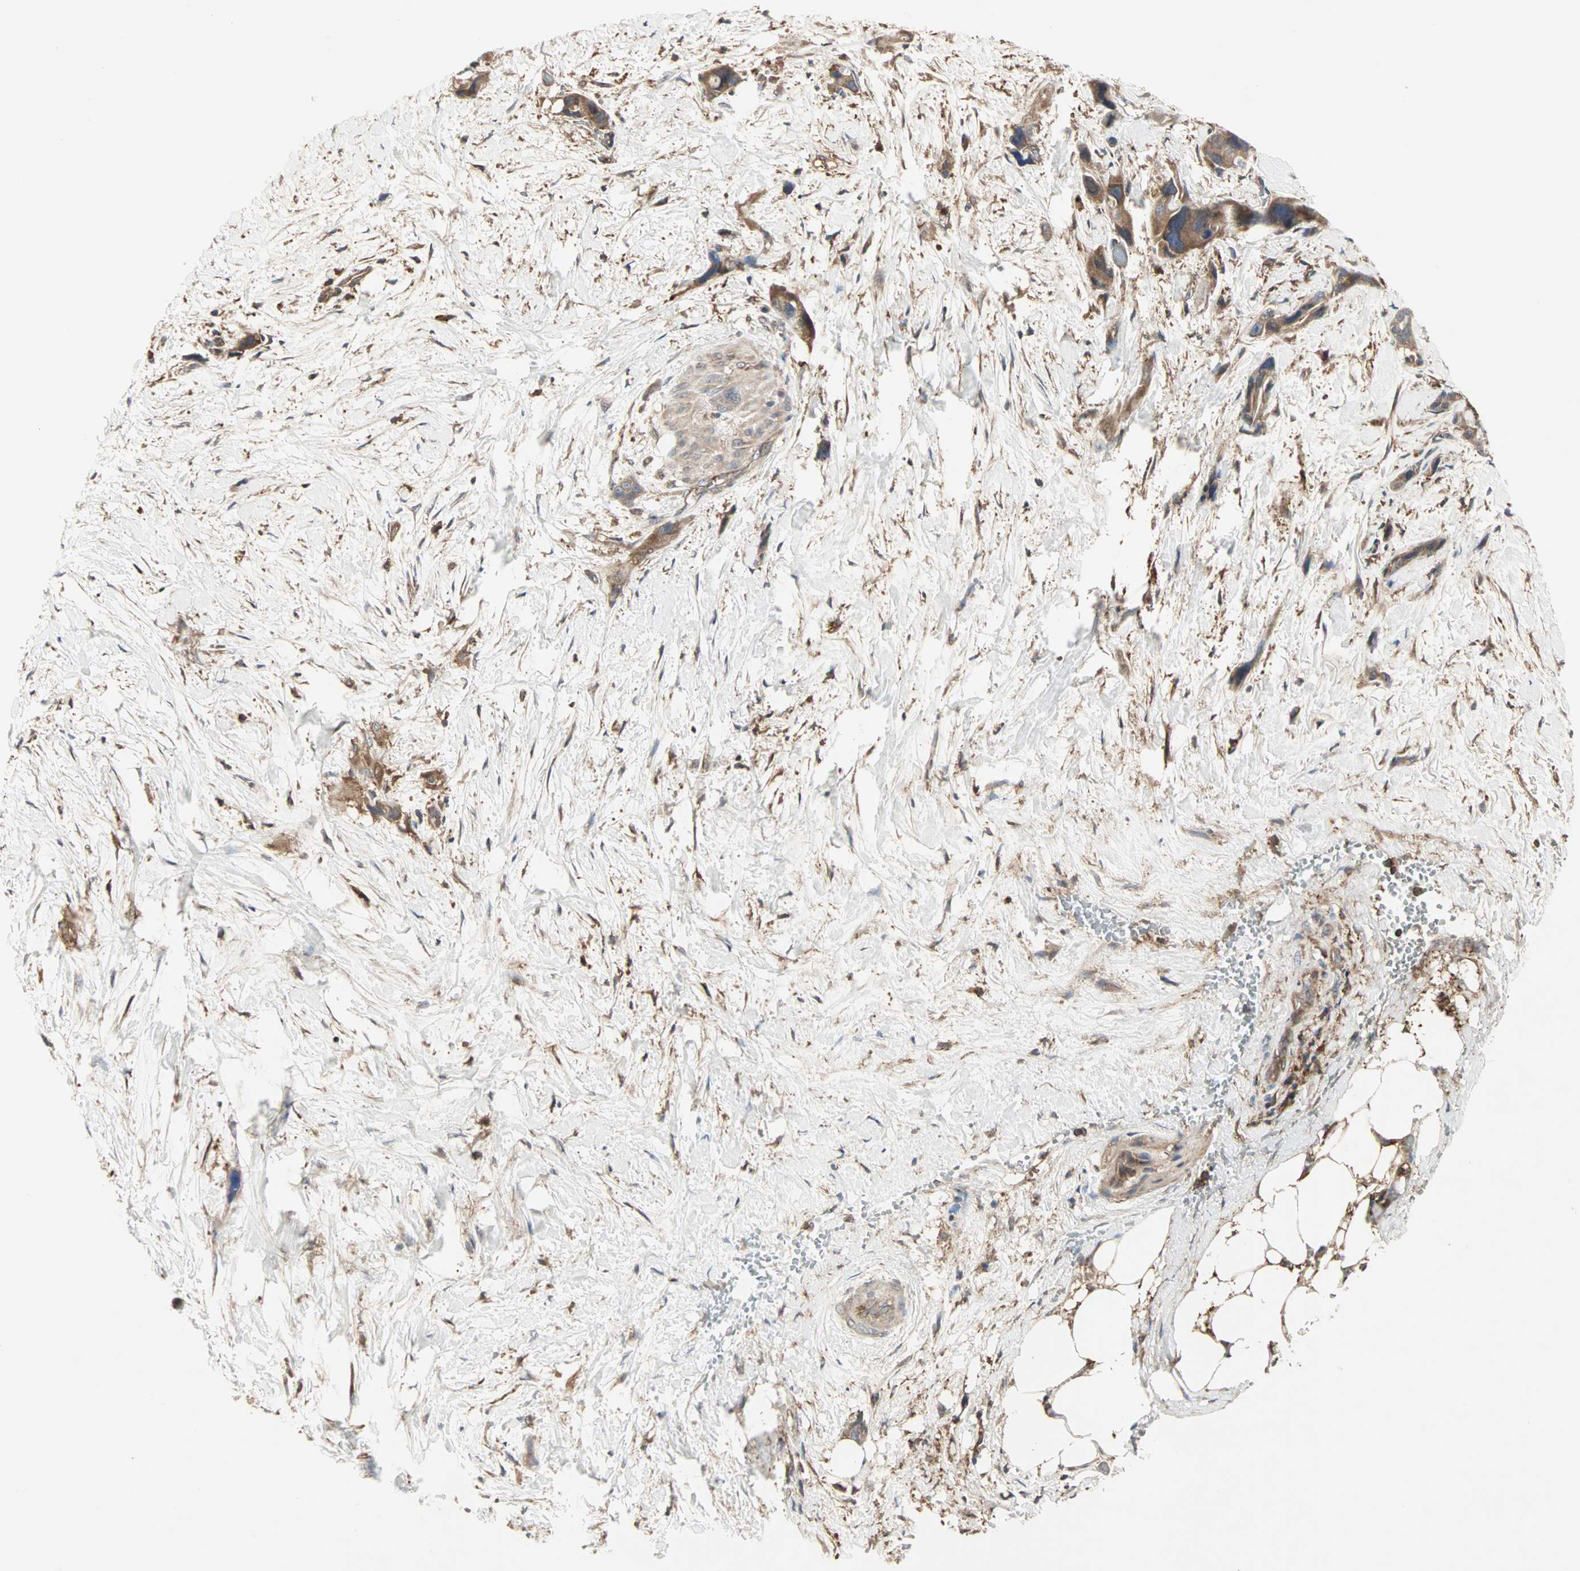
{"staining": {"intensity": "moderate", "quantity": ">75%", "location": "cytoplasmic/membranous"}, "tissue": "pancreatic cancer", "cell_type": "Tumor cells", "image_type": "cancer", "snomed": [{"axis": "morphology", "description": "Adenocarcinoma, NOS"}, {"axis": "topography", "description": "Pancreas"}], "caption": "IHC (DAB (3,3'-diaminobenzidine)) staining of adenocarcinoma (pancreatic) demonstrates moderate cytoplasmic/membranous protein expression in approximately >75% of tumor cells. (DAB (3,3'-diaminobenzidine) = brown stain, brightfield microscopy at high magnification).", "gene": "GNAI2", "patient": {"sex": "male", "age": 46}}